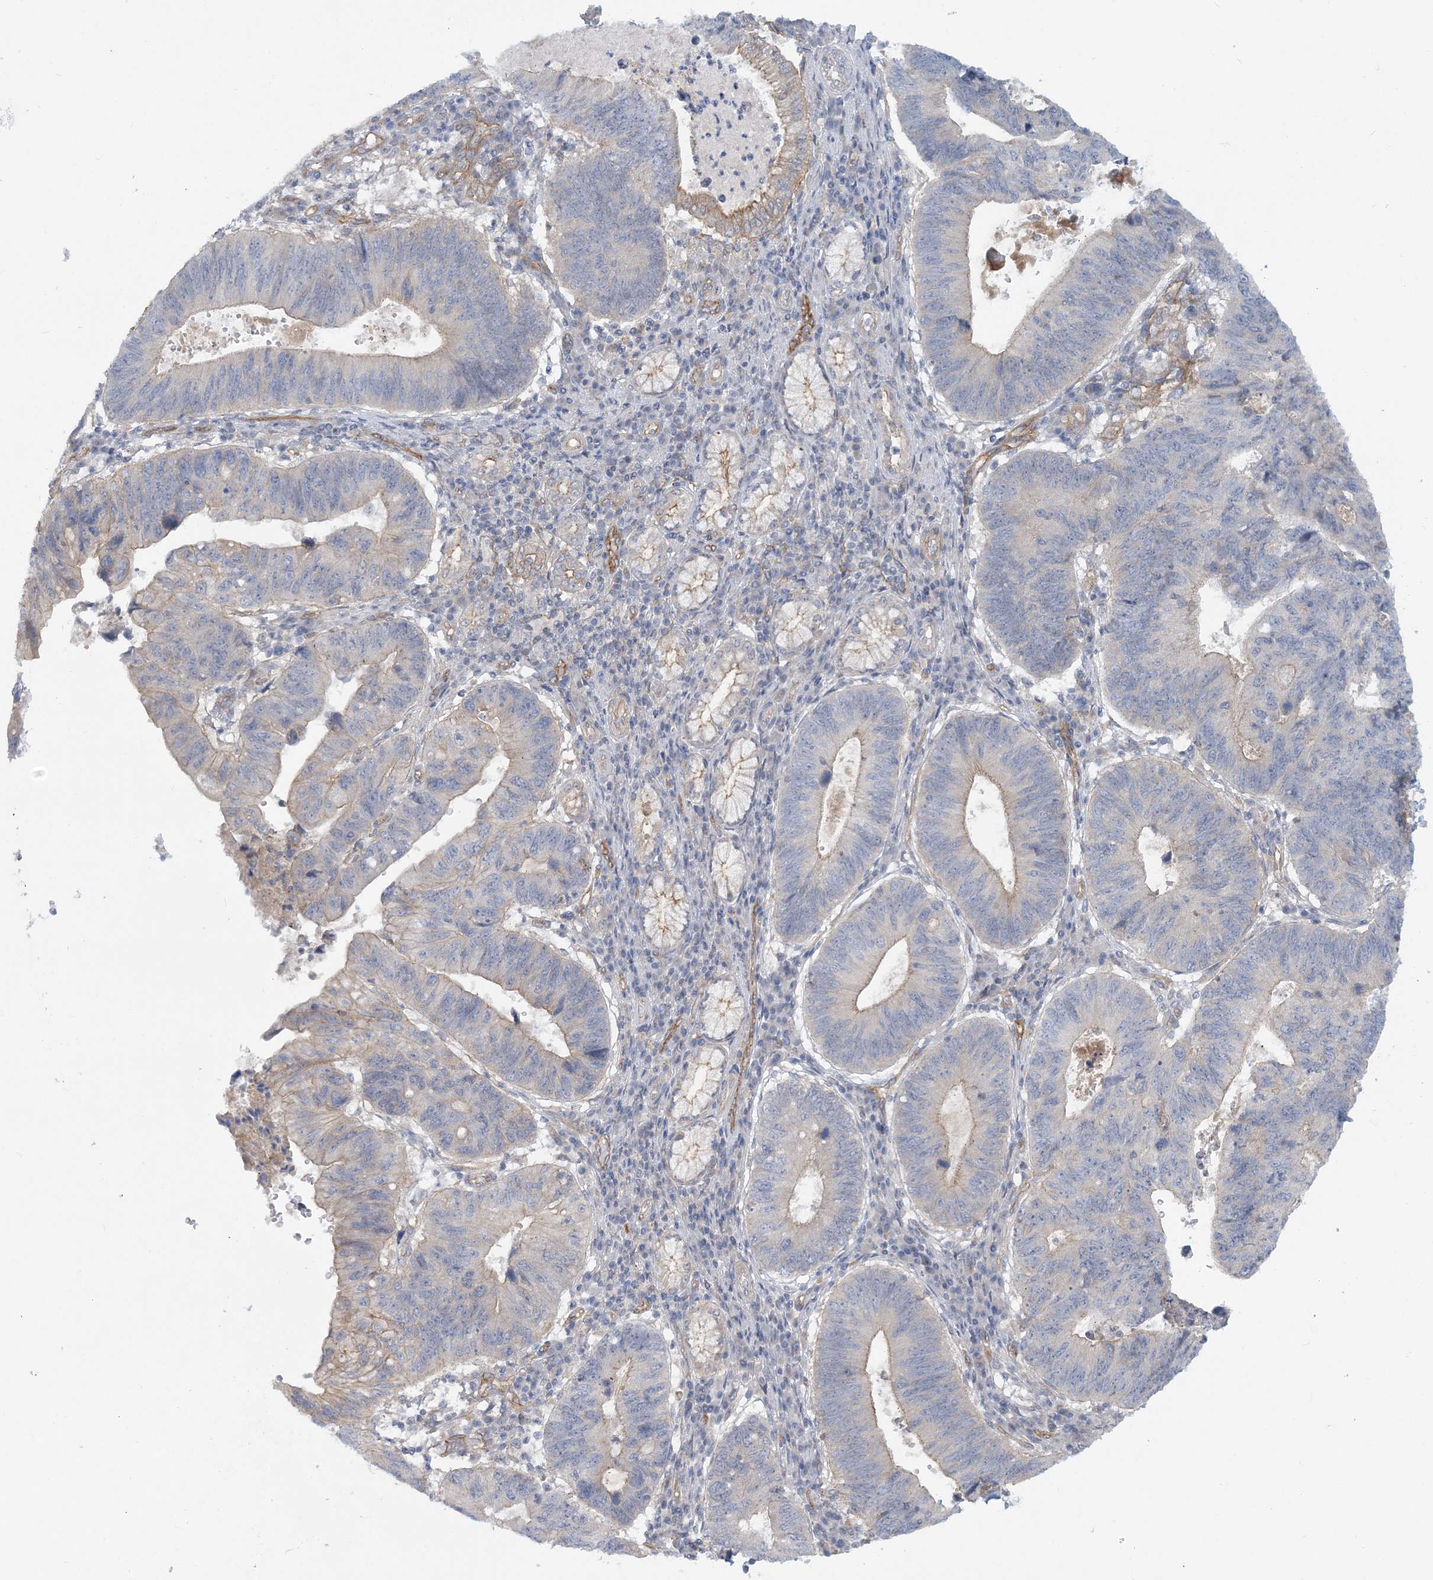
{"staining": {"intensity": "negative", "quantity": "none", "location": "none"}, "tissue": "stomach cancer", "cell_type": "Tumor cells", "image_type": "cancer", "snomed": [{"axis": "morphology", "description": "Adenocarcinoma, NOS"}, {"axis": "topography", "description": "Stomach"}], "caption": "Immunohistochemistry micrograph of neoplastic tissue: human stomach adenocarcinoma stained with DAB (3,3'-diaminobenzidine) demonstrates no significant protein staining in tumor cells. Nuclei are stained in blue.", "gene": "RAI14", "patient": {"sex": "male", "age": 59}}